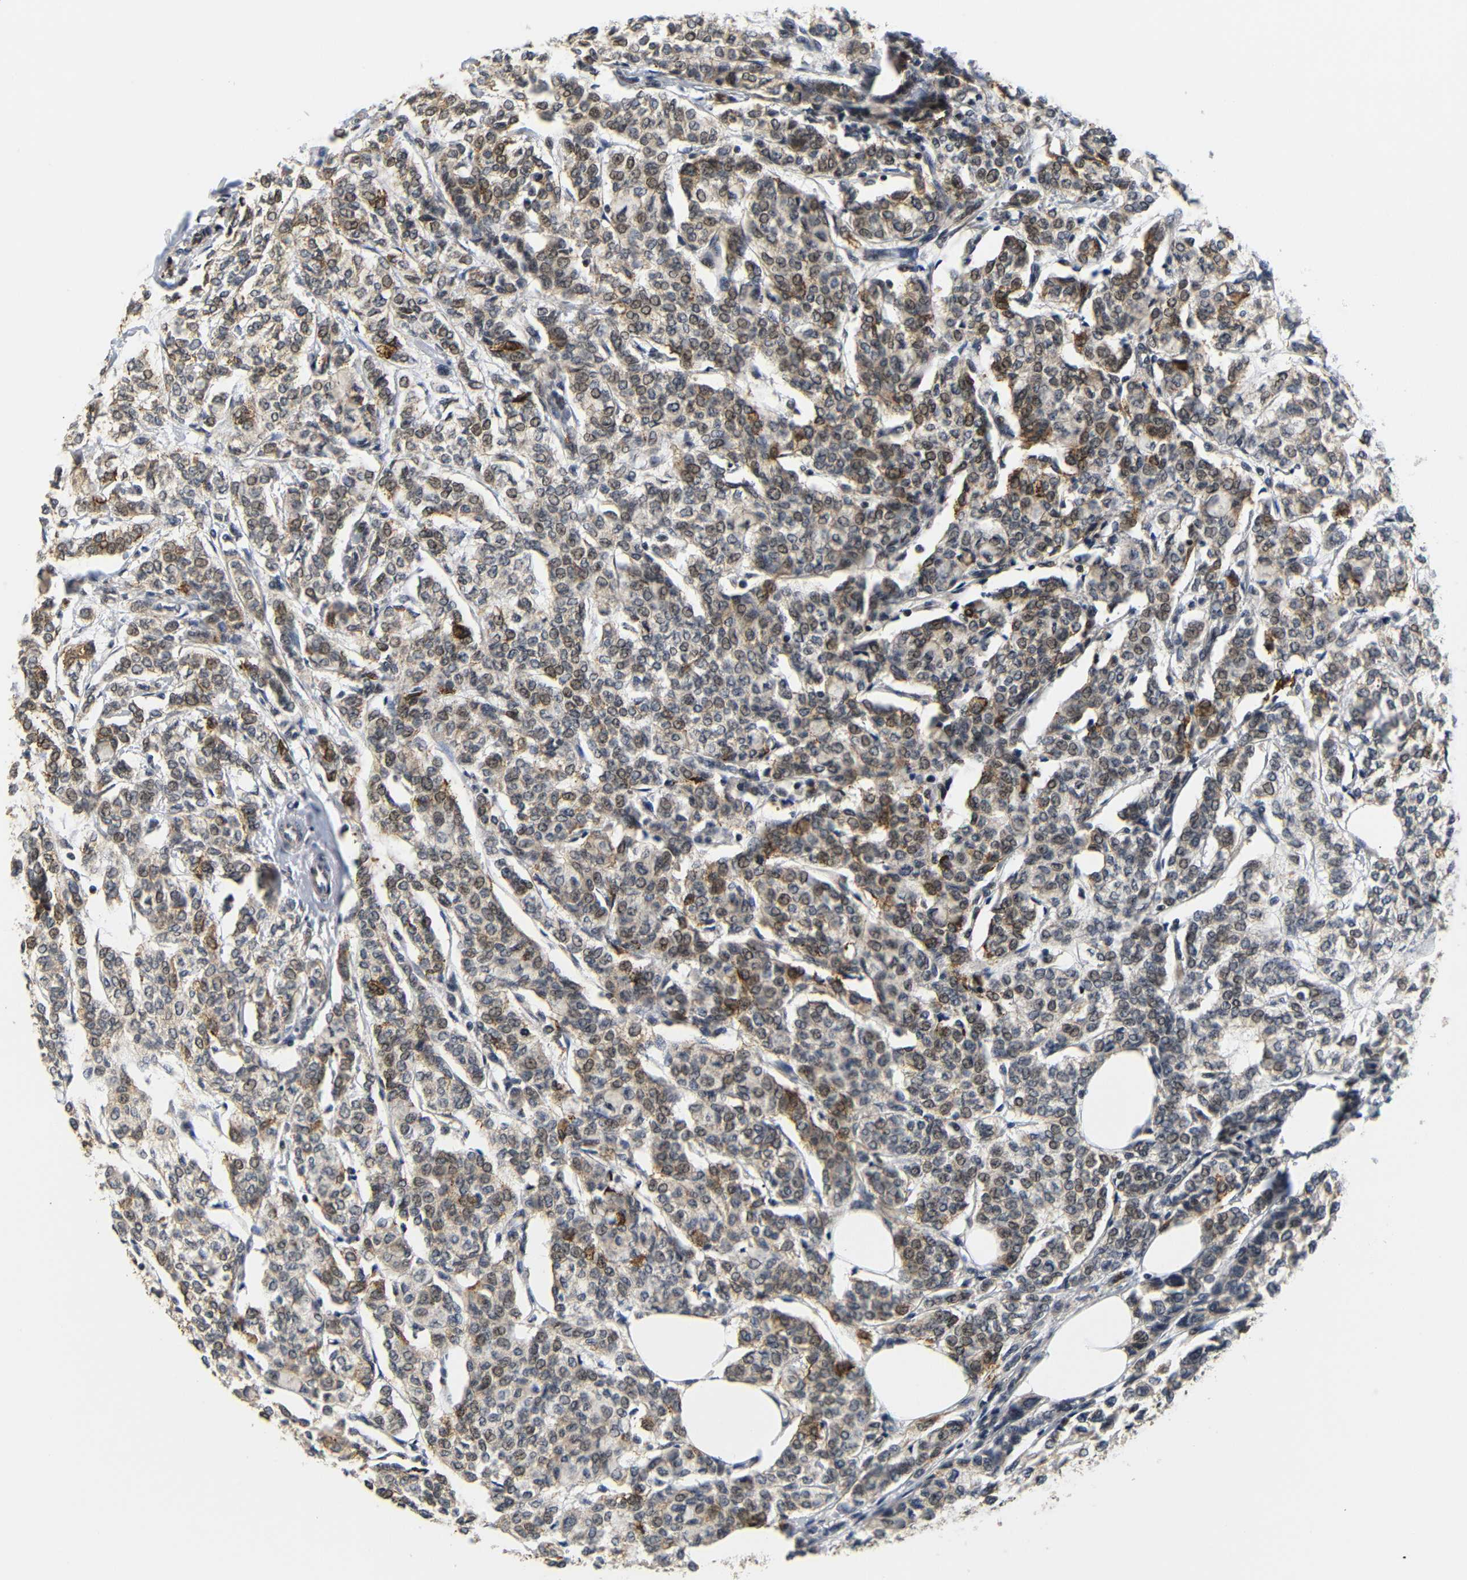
{"staining": {"intensity": "moderate", "quantity": "<25%", "location": "cytoplasmic/membranous,nuclear"}, "tissue": "breast cancer", "cell_type": "Tumor cells", "image_type": "cancer", "snomed": [{"axis": "morphology", "description": "Lobular carcinoma"}, {"axis": "topography", "description": "Breast"}], "caption": "Breast cancer tissue demonstrates moderate cytoplasmic/membranous and nuclear expression in about <25% of tumor cells Ihc stains the protein of interest in brown and the nuclei are stained blue.", "gene": "GJA5", "patient": {"sex": "female", "age": 60}}